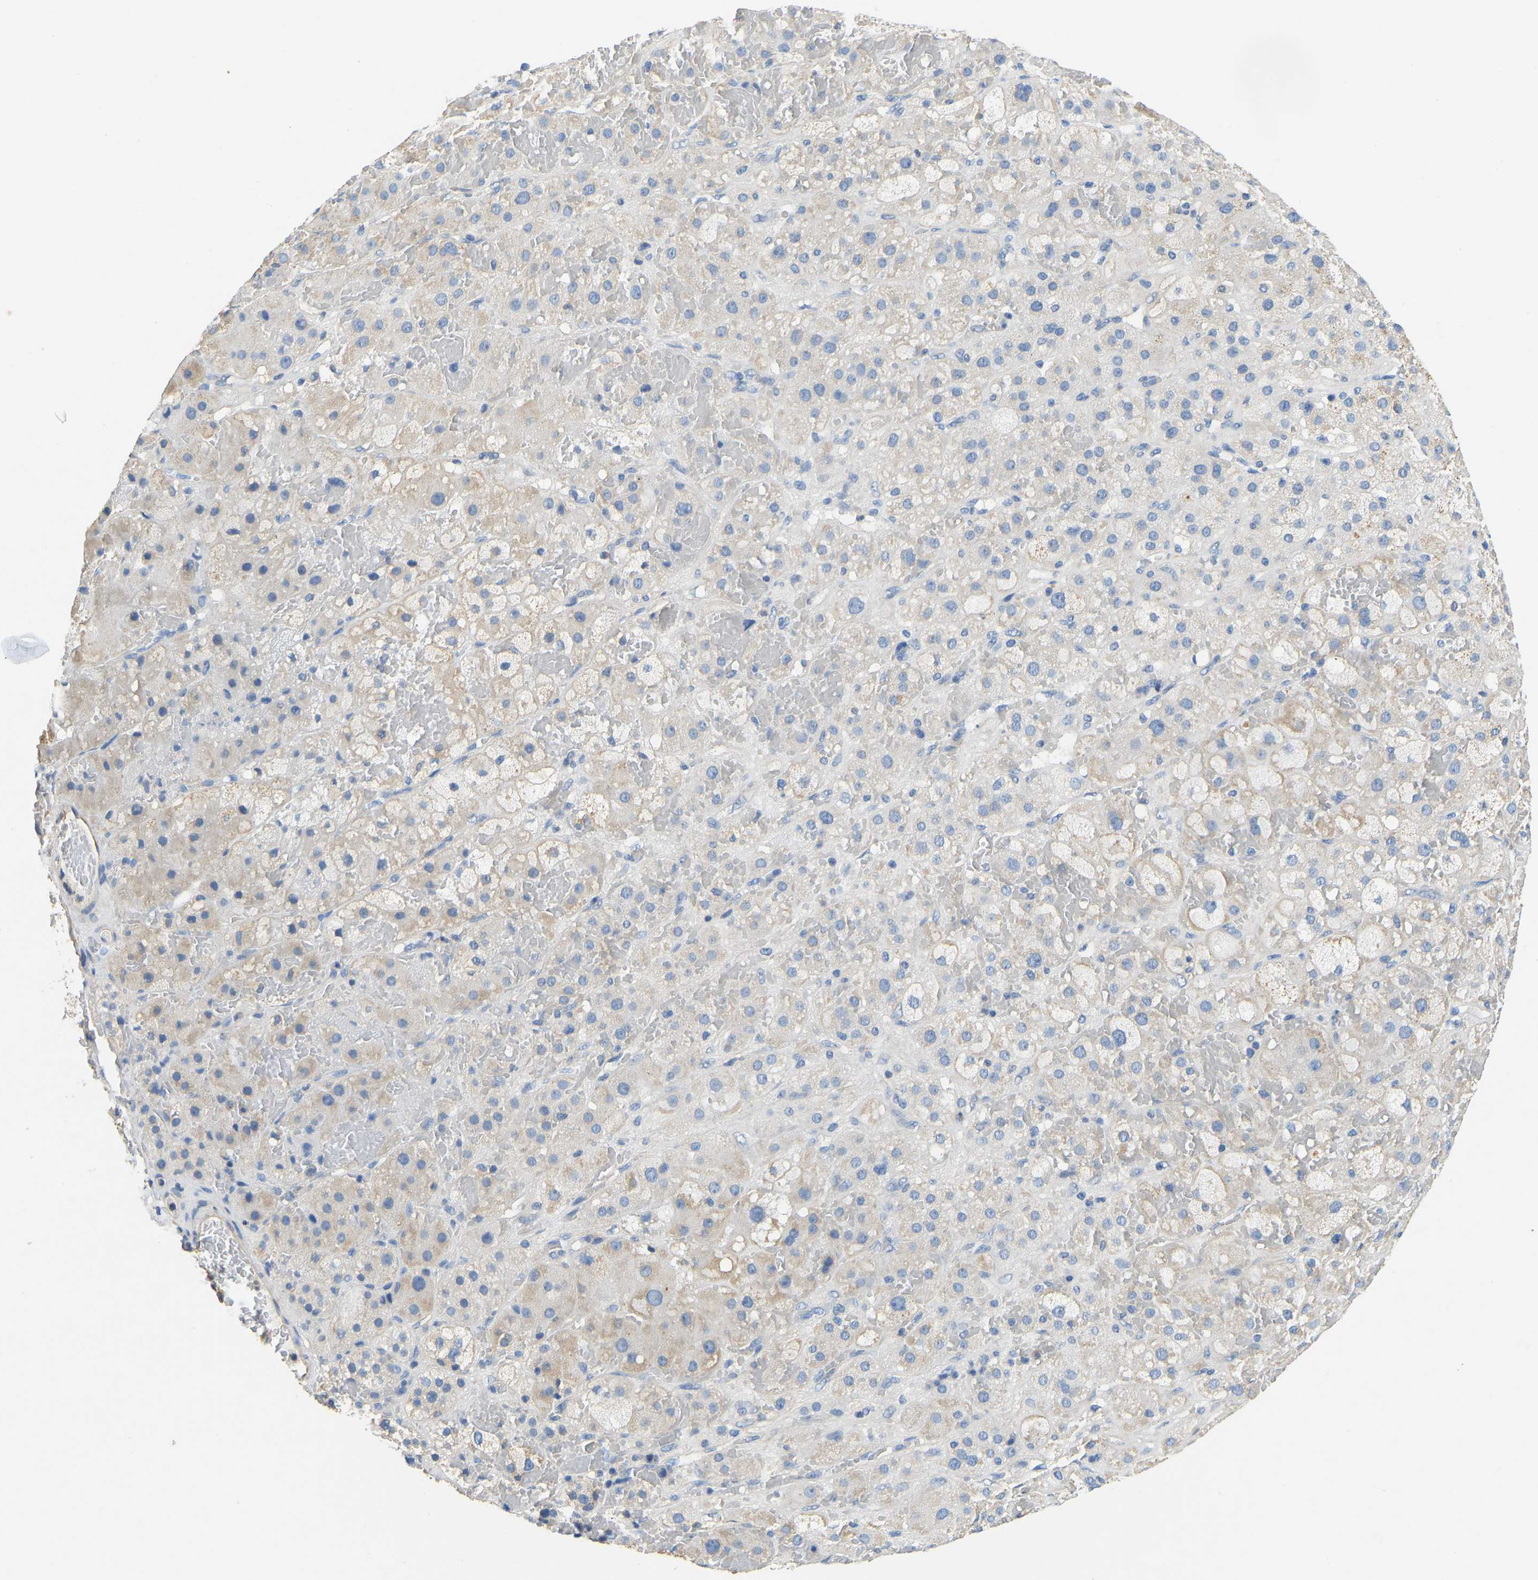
{"staining": {"intensity": "negative", "quantity": "none", "location": "none"}, "tissue": "adrenal gland", "cell_type": "Glandular cells", "image_type": "normal", "snomed": [{"axis": "morphology", "description": "Normal tissue, NOS"}, {"axis": "topography", "description": "Adrenal gland"}], "caption": "The image displays no significant staining in glandular cells of adrenal gland.", "gene": "TECTA", "patient": {"sex": "female", "age": 47}}